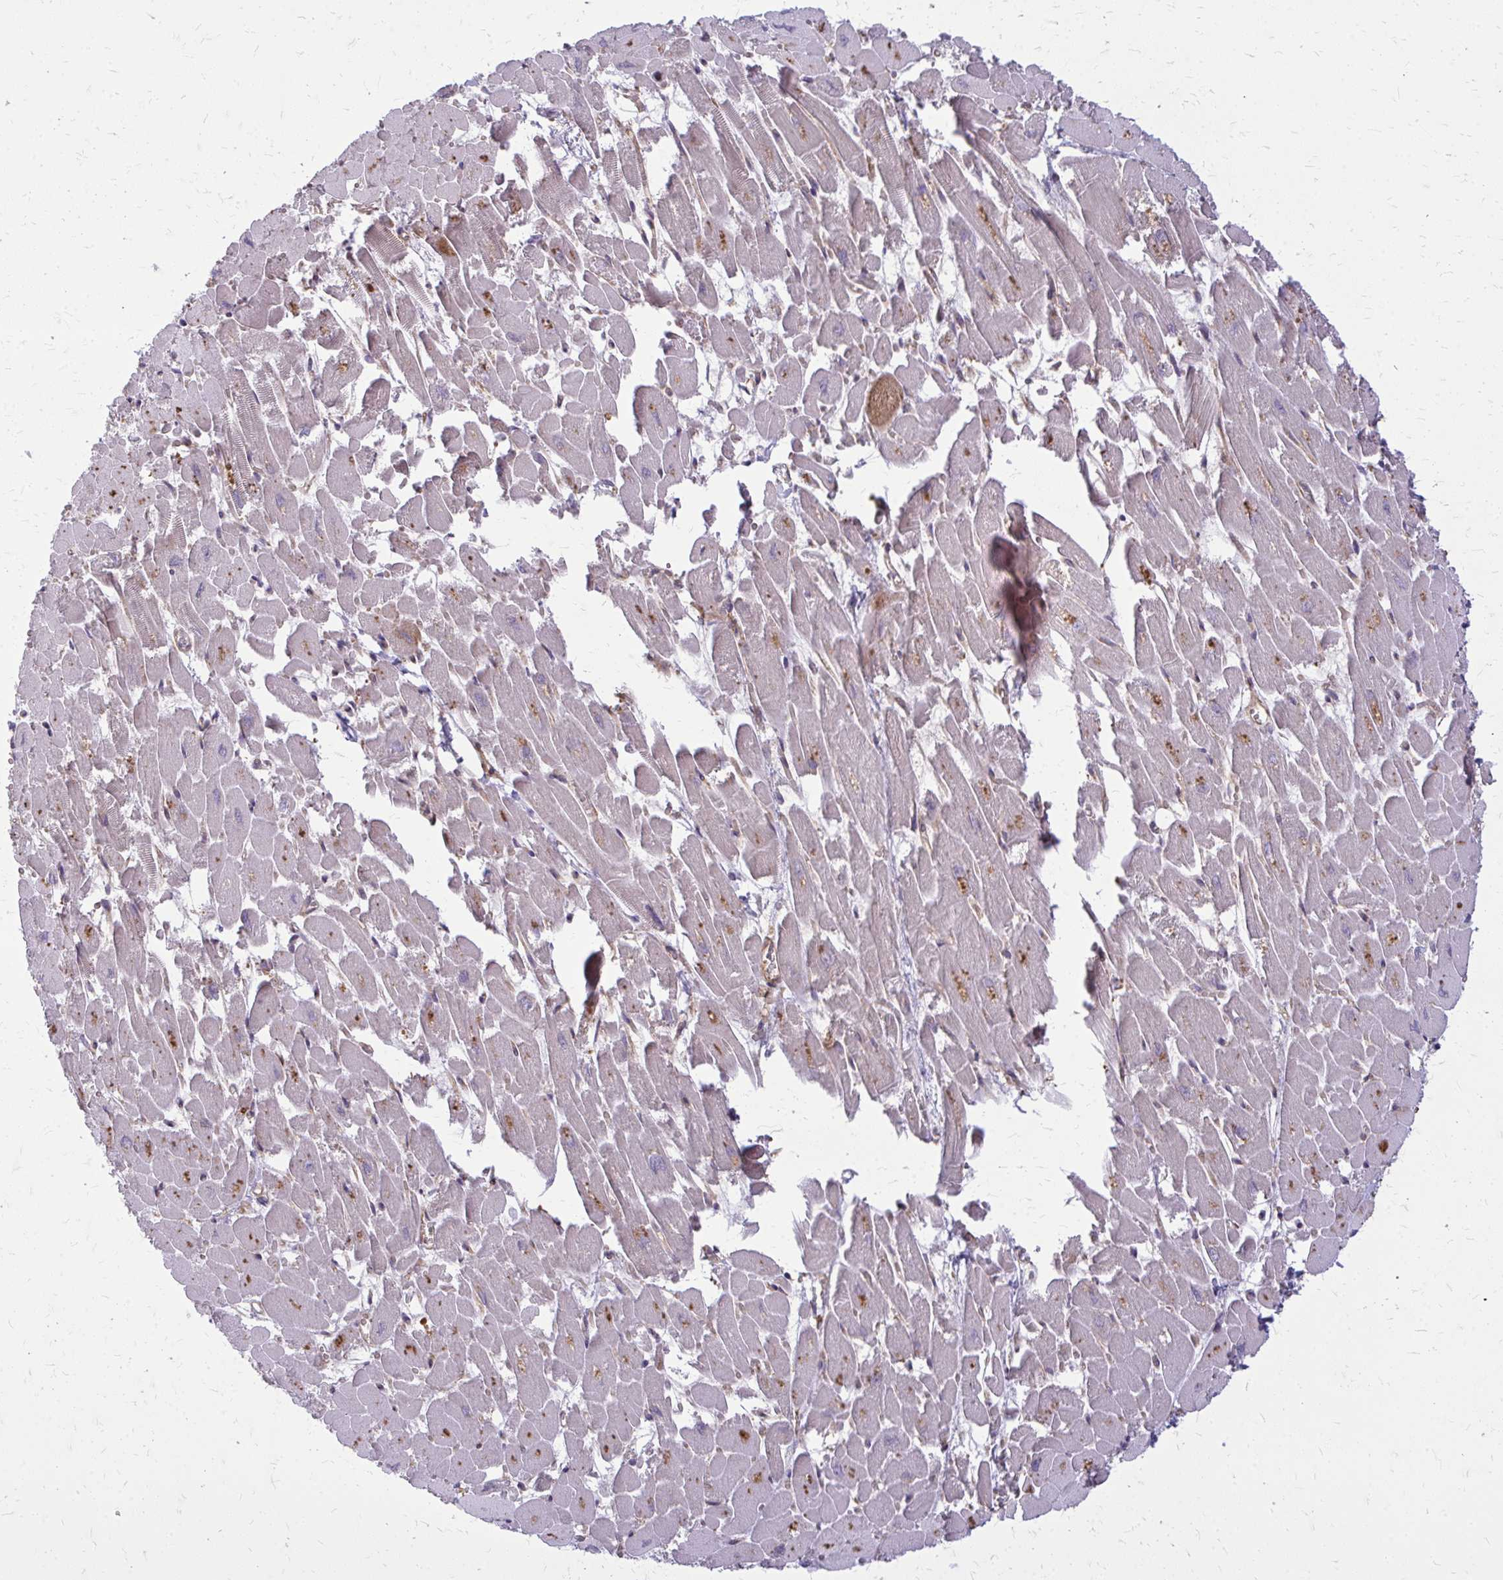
{"staining": {"intensity": "moderate", "quantity": "25%-75%", "location": "cytoplasmic/membranous"}, "tissue": "heart muscle", "cell_type": "Cardiomyocytes", "image_type": "normal", "snomed": [{"axis": "morphology", "description": "Normal tissue, NOS"}, {"axis": "topography", "description": "Heart"}], "caption": "This is a micrograph of immunohistochemistry staining of benign heart muscle, which shows moderate staining in the cytoplasmic/membranous of cardiomyocytes.", "gene": "OXNAD1", "patient": {"sex": "female", "age": 52}}